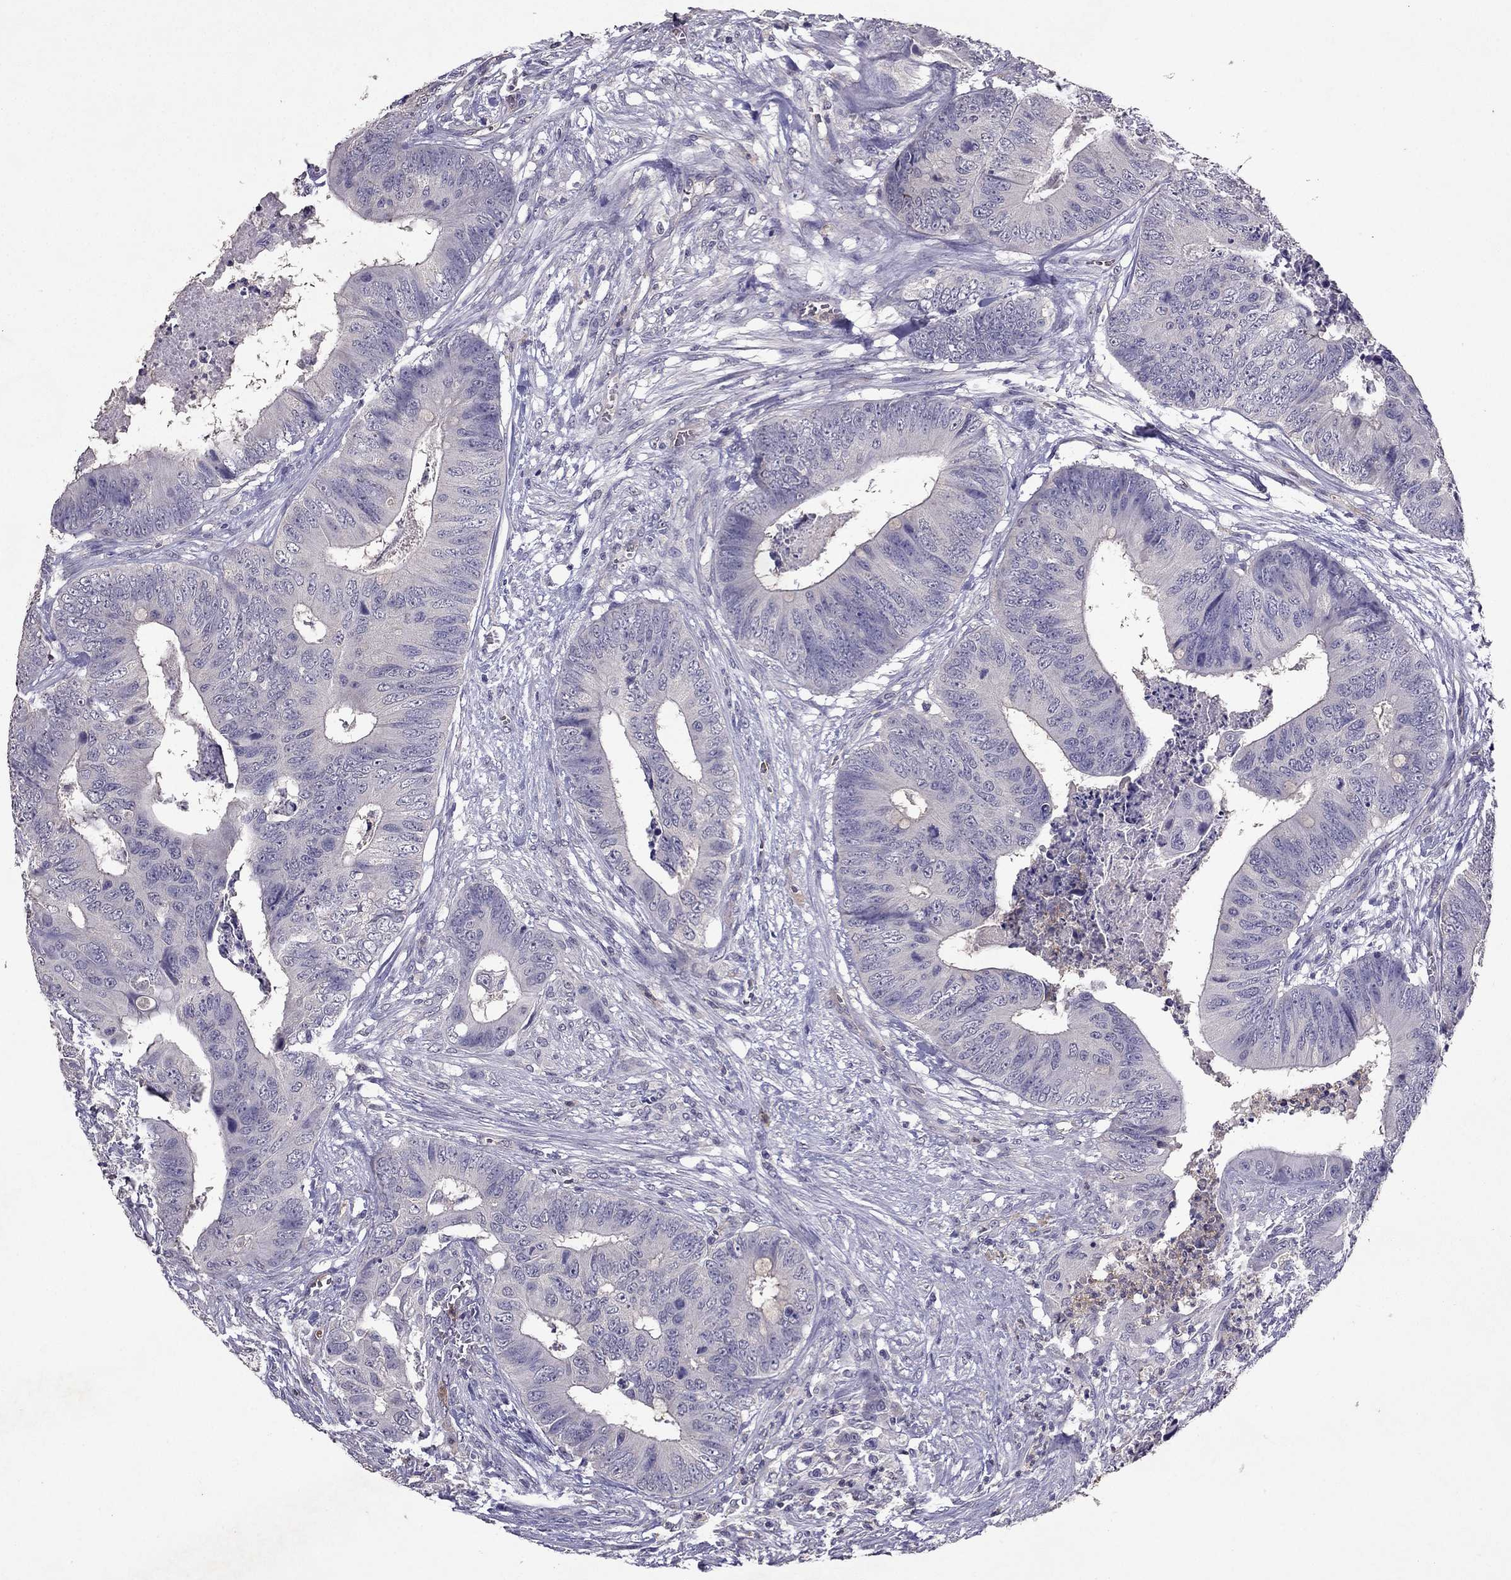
{"staining": {"intensity": "negative", "quantity": "none", "location": "none"}, "tissue": "colorectal cancer", "cell_type": "Tumor cells", "image_type": "cancer", "snomed": [{"axis": "morphology", "description": "Adenocarcinoma, NOS"}, {"axis": "topography", "description": "Colon"}], "caption": "An immunohistochemistry image of colorectal cancer (adenocarcinoma) is shown. There is no staining in tumor cells of colorectal cancer (adenocarcinoma).", "gene": "RFLNB", "patient": {"sex": "male", "age": 84}}